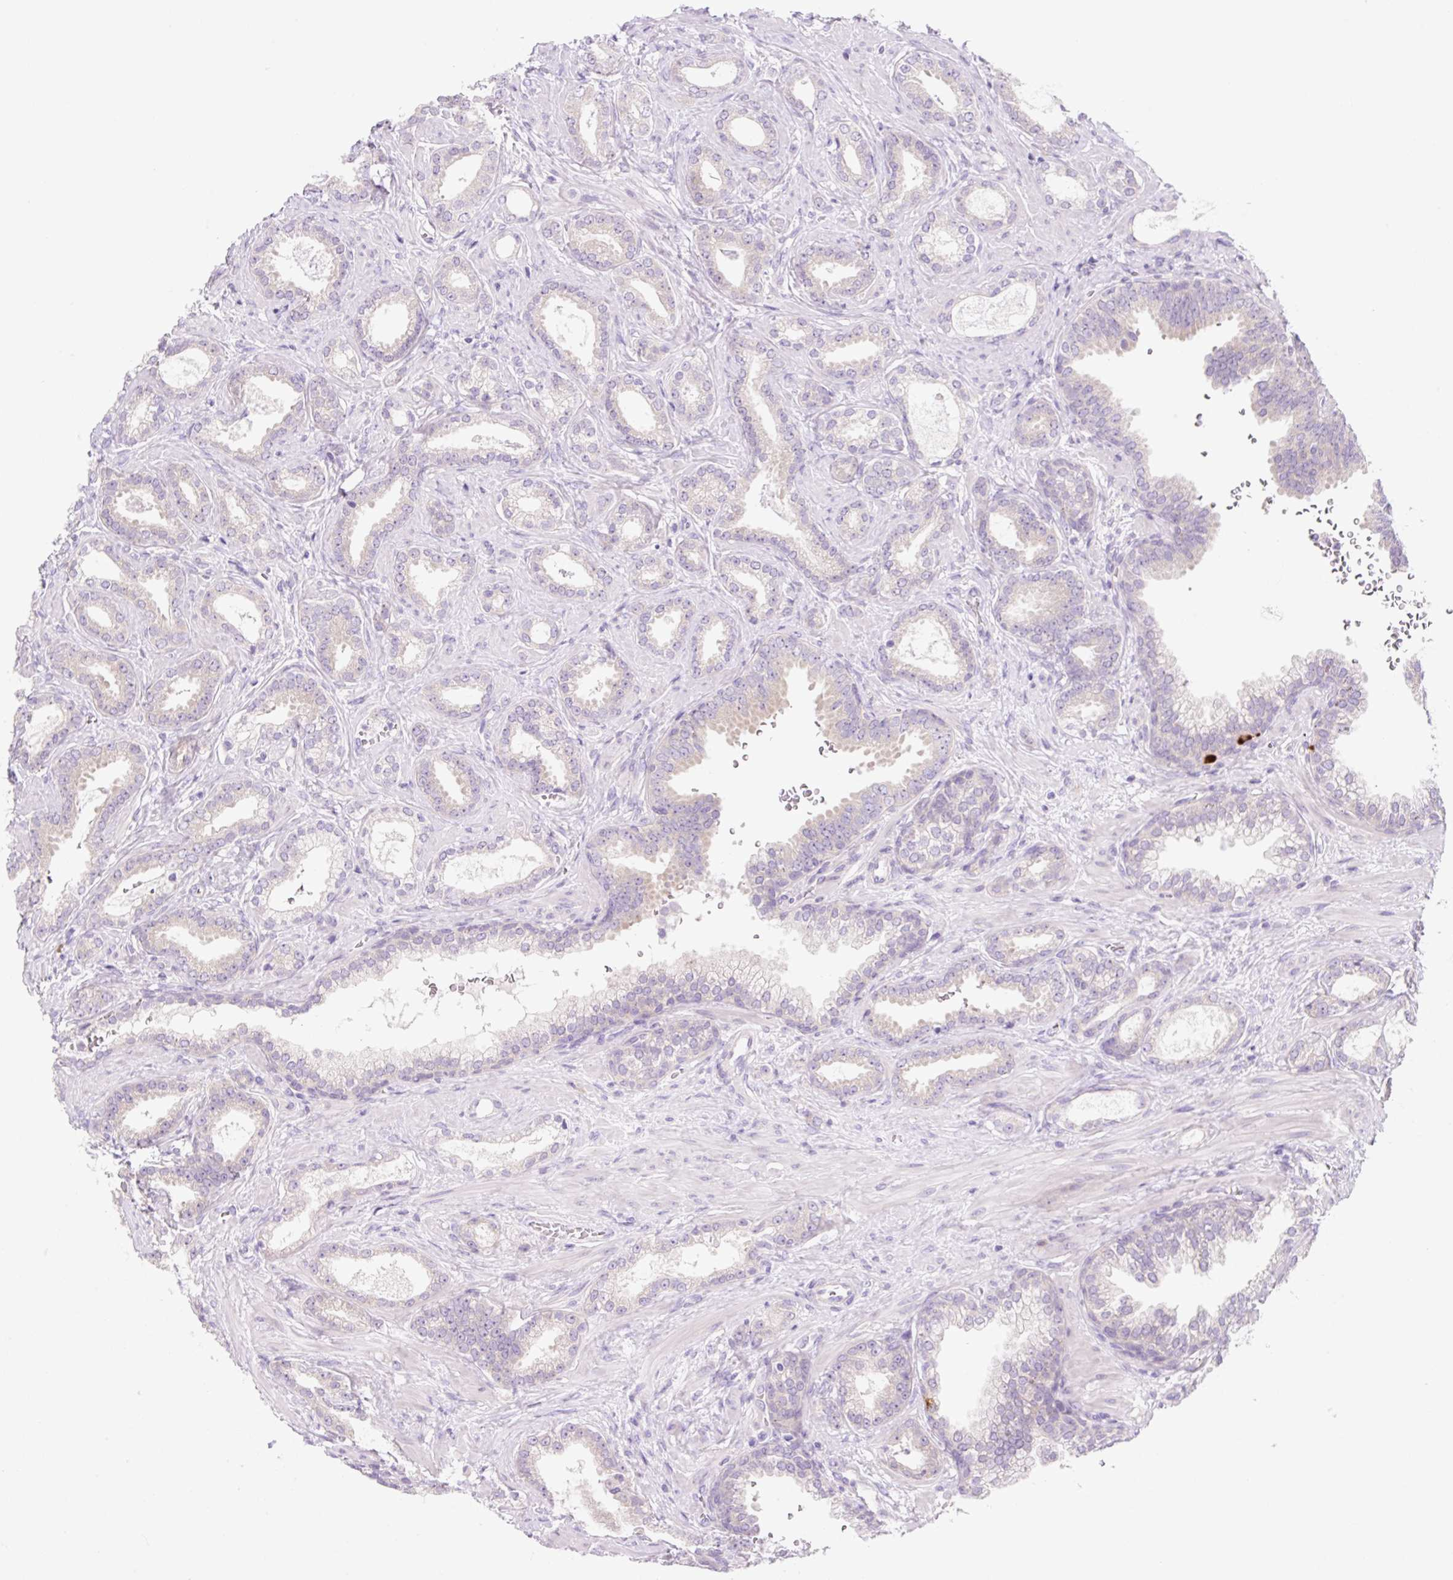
{"staining": {"intensity": "negative", "quantity": "none", "location": "none"}, "tissue": "prostate cancer", "cell_type": "Tumor cells", "image_type": "cancer", "snomed": [{"axis": "morphology", "description": "Adenocarcinoma, High grade"}, {"axis": "topography", "description": "Prostate"}], "caption": "Protein analysis of high-grade adenocarcinoma (prostate) demonstrates no significant staining in tumor cells.", "gene": "CELF6", "patient": {"sex": "male", "age": 58}}